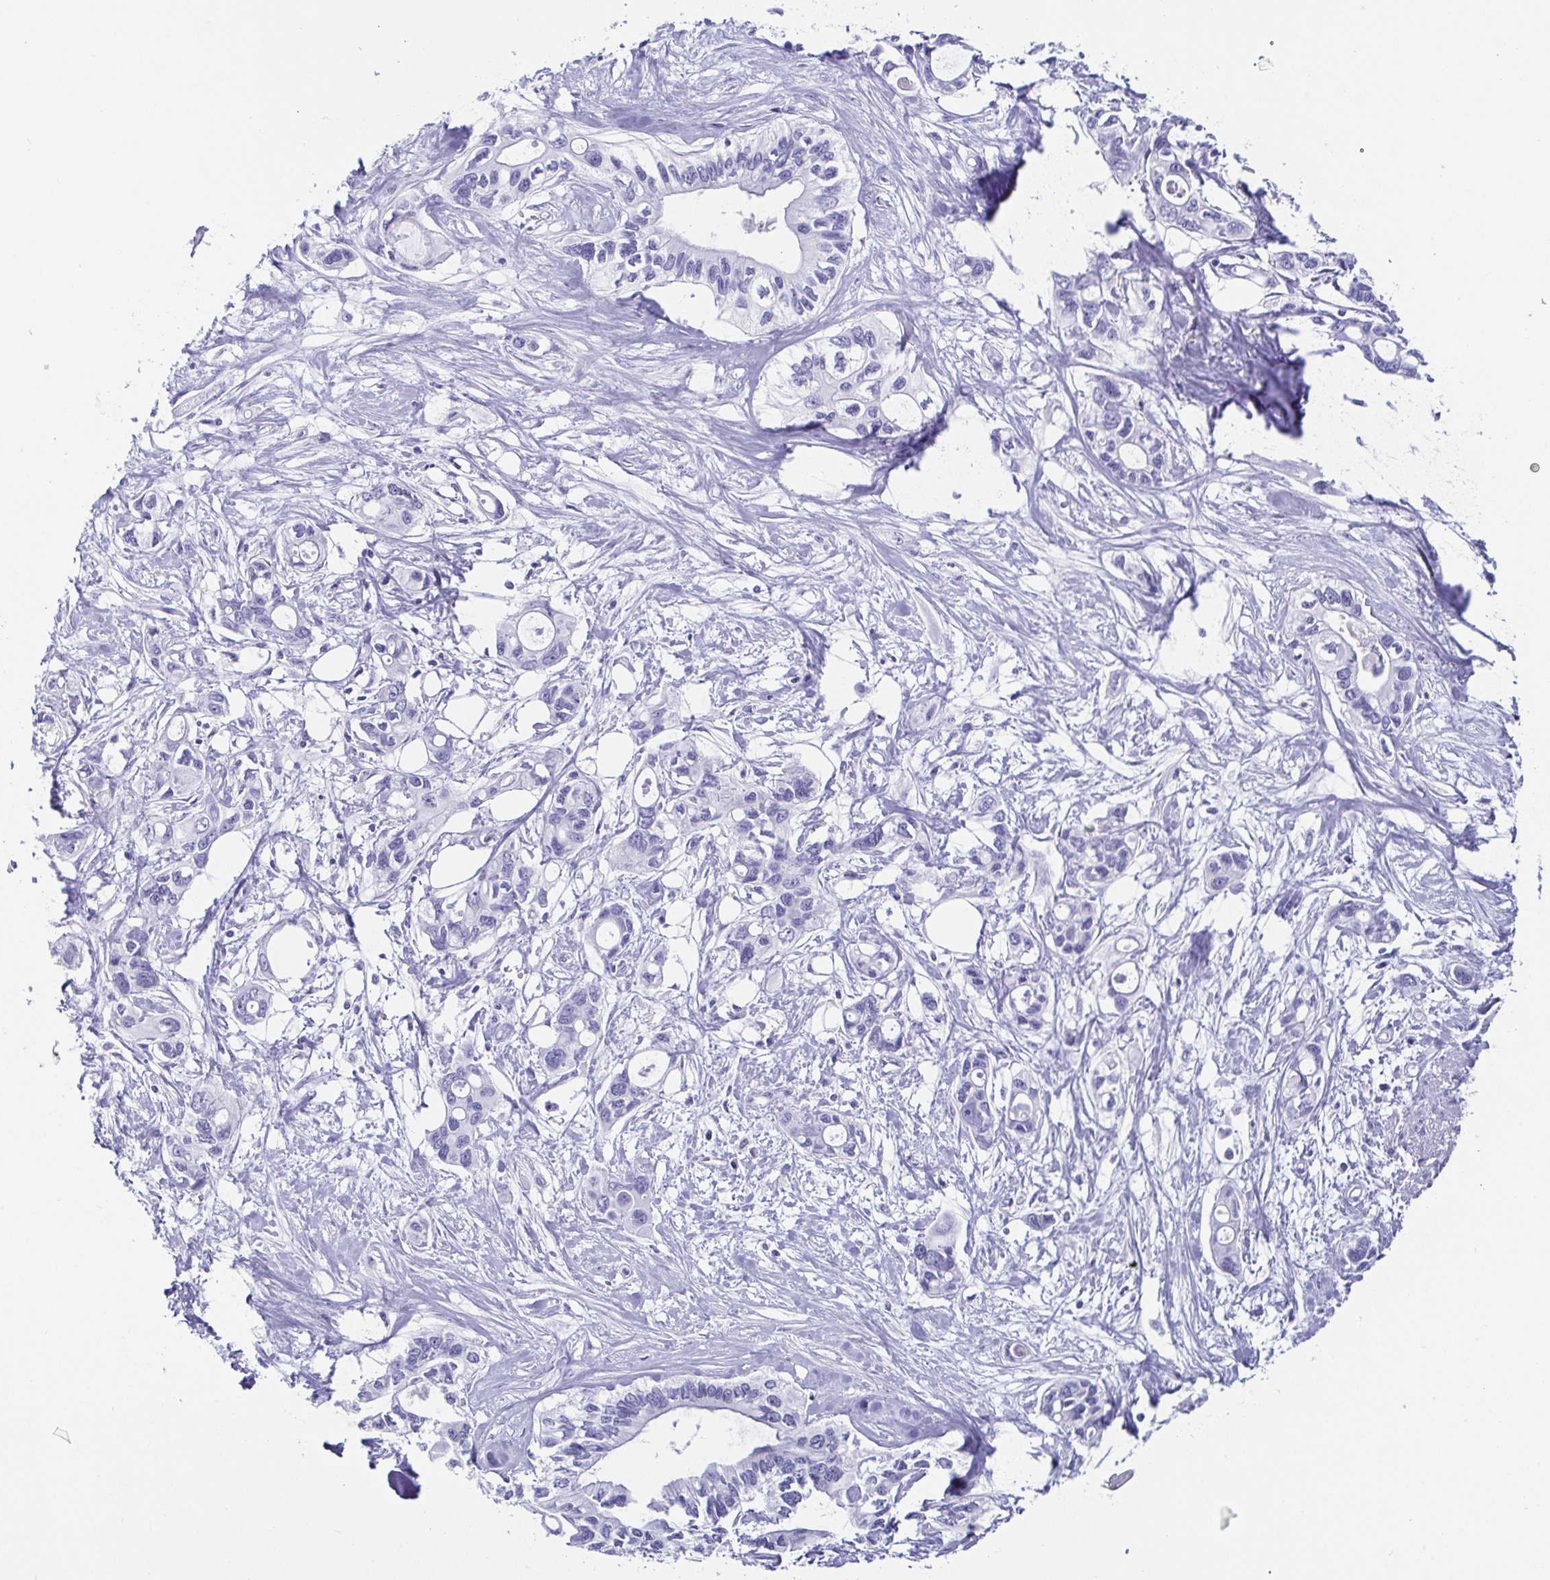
{"staining": {"intensity": "negative", "quantity": "none", "location": "none"}, "tissue": "pancreatic cancer", "cell_type": "Tumor cells", "image_type": "cancer", "snomed": [{"axis": "morphology", "description": "Adenocarcinoma, NOS"}, {"axis": "topography", "description": "Pancreas"}], "caption": "A photomicrograph of pancreatic cancer (adenocarcinoma) stained for a protein shows no brown staining in tumor cells. (Stains: DAB immunohistochemistry (IHC) with hematoxylin counter stain, Microscopy: brightfield microscopy at high magnification).", "gene": "CD164L2", "patient": {"sex": "male", "age": 60}}